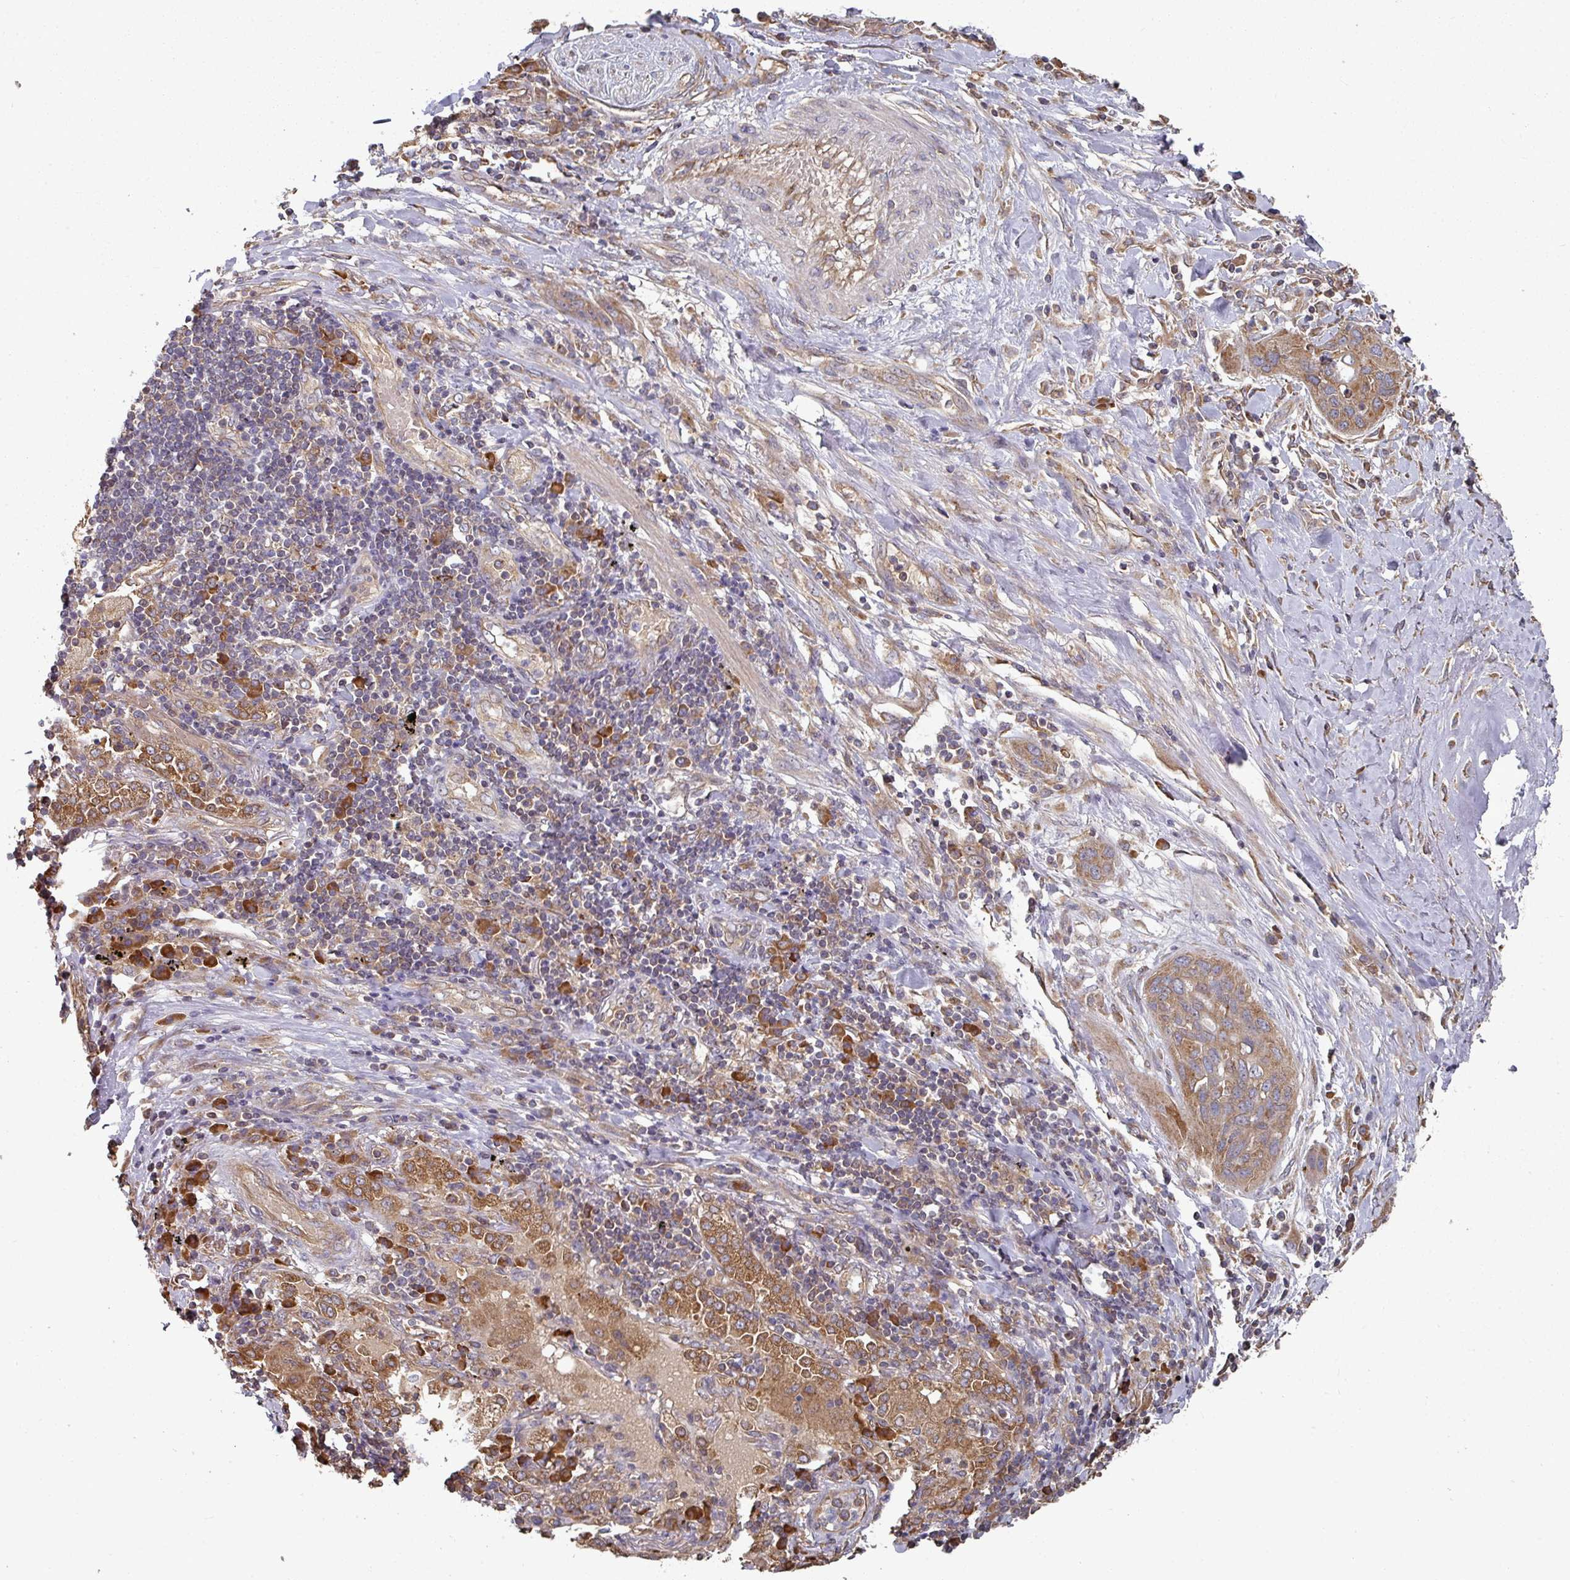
{"staining": {"intensity": "moderate", "quantity": ">75%", "location": "cytoplasmic/membranous"}, "tissue": "lung cancer", "cell_type": "Tumor cells", "image_type": "cancer", "snomed": [{"axis": "morphology", "description": "Squamous cell carcinoma, NOS"}, {"axis": "topography", "description": "Lung"}], "caption": "Immunohistochemistry (IHC) staining of lung squamous cell carcinoma, which reveals medium levels of moderate cytoplasmic/membranous positivity in approximately >75% of tumor cells indicating moderate cytoplasmic/membranous protein staining. The staining was performed using DAB (3,3'-diaminobenzidine) (brown) for protein detection and nuclei were counterstained in hematoxylin (blue).", "gene": "EDEM2", "patient": {"sex": "female", "age": 70}}